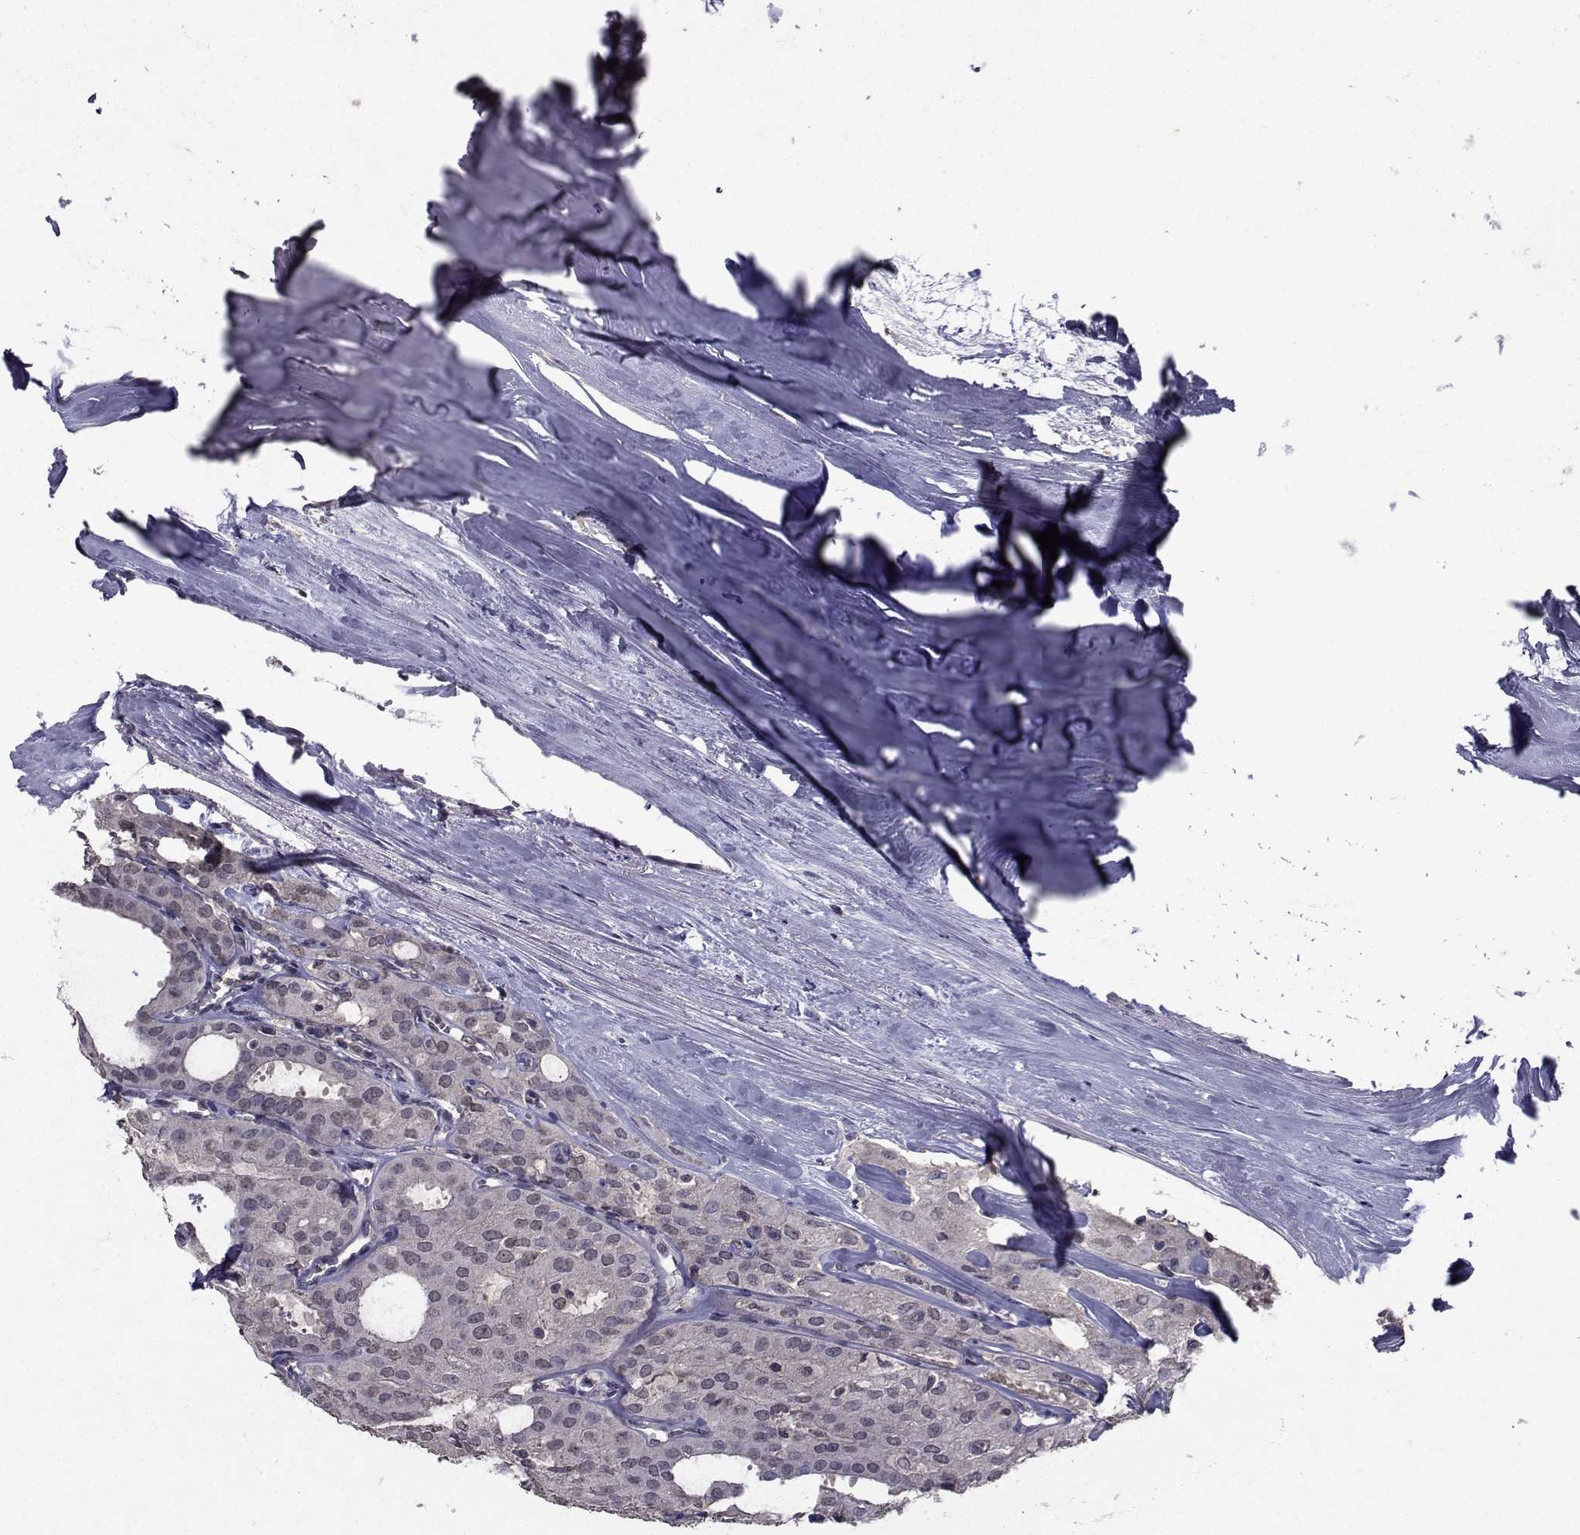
{"staining": {"intensity": "negative", "quantity": "none", "location": "none"}, "tissue": "thyroid cancer", "cell_type": "Tumor cells", "image_type": "cancer", "snomed": [{"axis": "morphology", "description": "Follicular adenoma carcinoma, NOS"}, {"axis": "topography", "description": "Thyroid gland"}], "caption": "High power microscopy micrograph of an IHC image of follicular adenoma carcinoma (thyroid), revealing no significant expression in tumor cells.", "gene": "CYP2S1", "patient": {"sex": "male", "age": 75}}